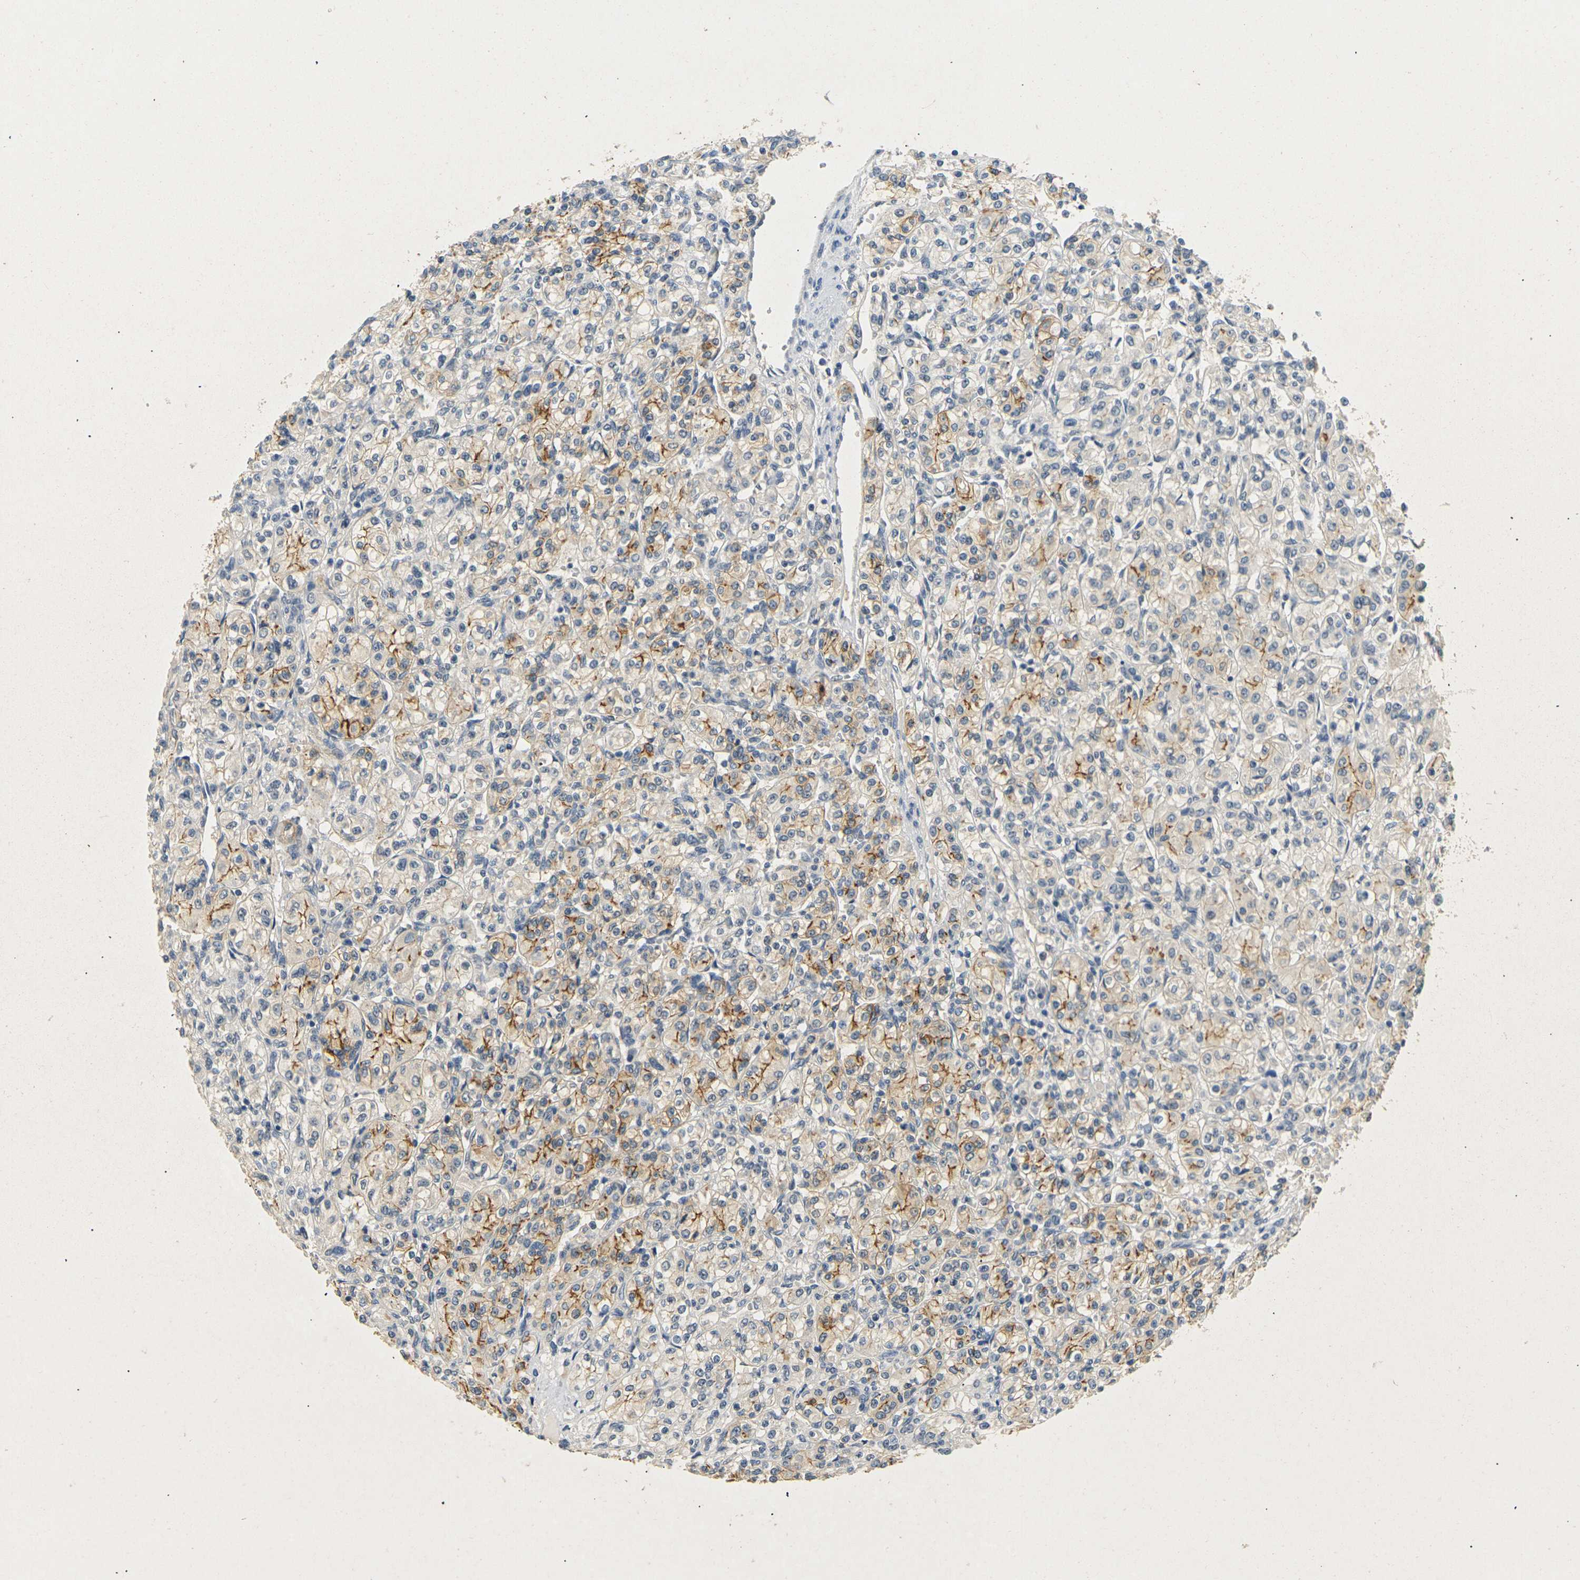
{"staining": {"intensity": "moderate", "quantity": ">75%", "location": "cytoplasmic/membranous"}, "tissue": "renal cancer", "cell_type": "Tumor cells", "image_type": "cancer", "snomed": [{"axis": "morphology", "description": "Adenocarcinoma, NOS"}, {"axis": "topography", "description": "Kidney"}], "caption": "Human renal cancer (adenocarcinoma) stained for a protein (brown) reveals moderate cytoplasmic/membranous positive expression in approximately >75% of tumor cells.", "gene": "CLDN7", "patient": {"sex": "male", "age": 77}}